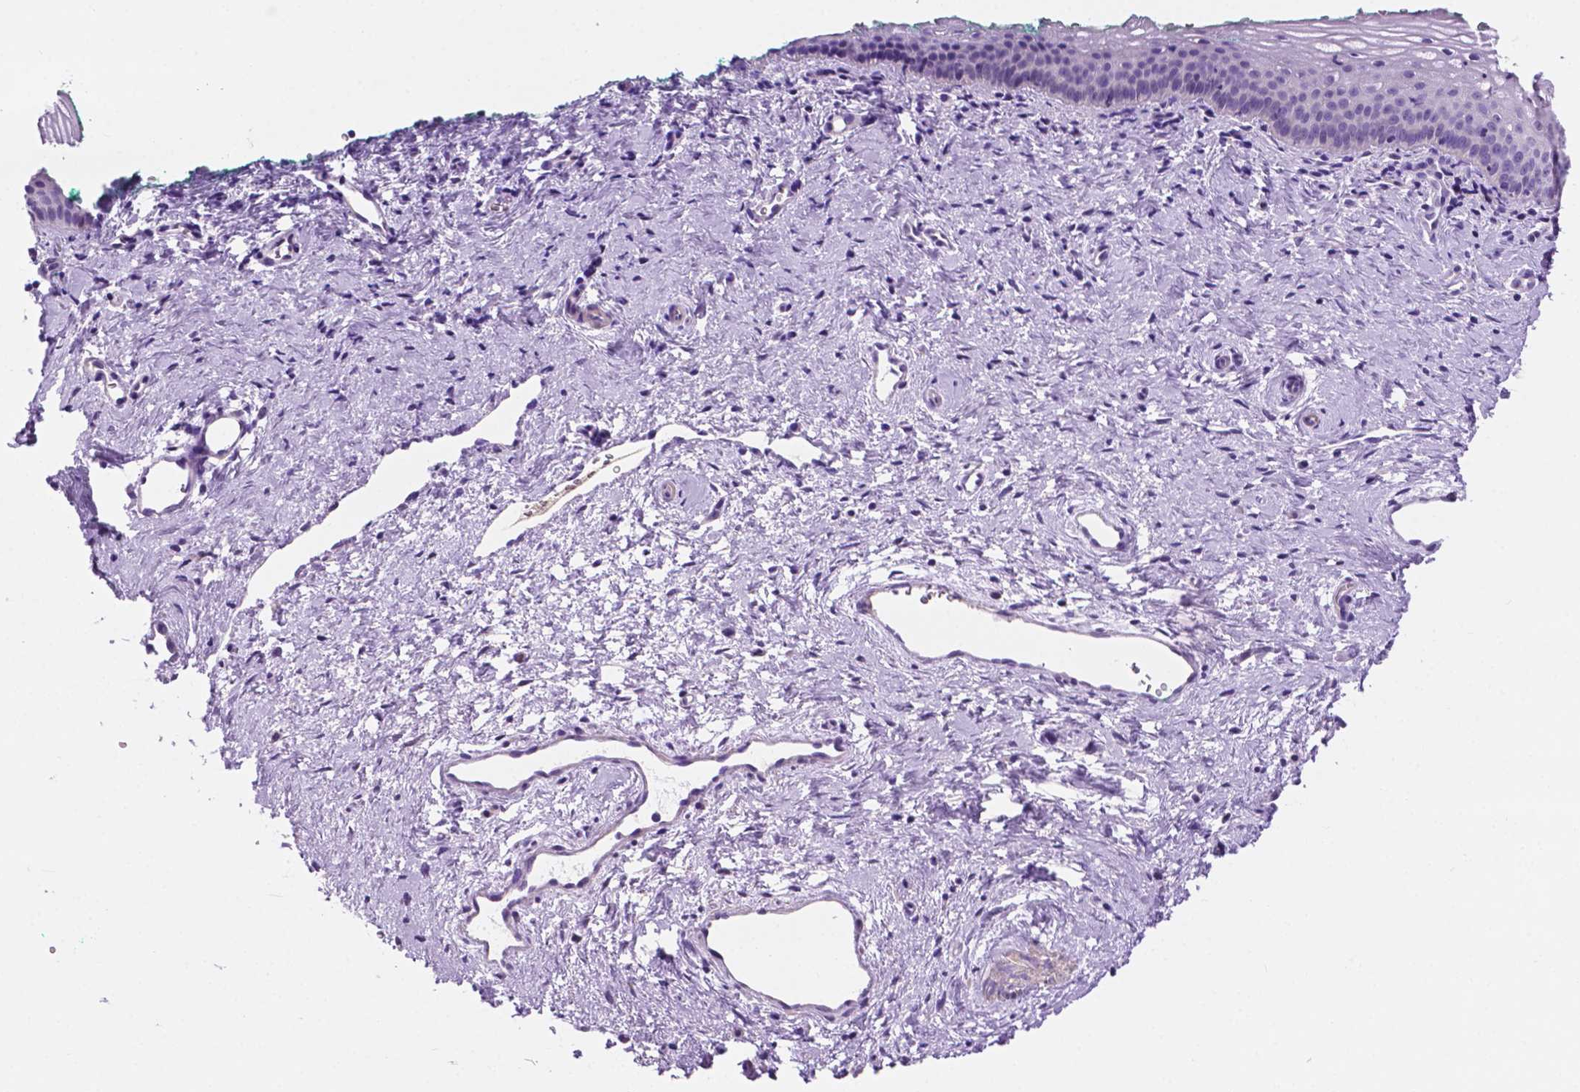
{"staining": {"intensity": "negative", "quantity": "none", "location": "none"}, "tissue": "vagina", "cell_type": "Squamous epithelial cells", "image_type": "normal", "snomed": [{"axis": "morphology", "description": "Normal tissue, NOS"}, {"axis": "topography", "description": "Vagina"}], "caption": "The micrograph exhibits no significant staining in squamous epithelial cells of vagina.", "gene": "ACY3", "patient": {"sex": "female", "age": 44}}